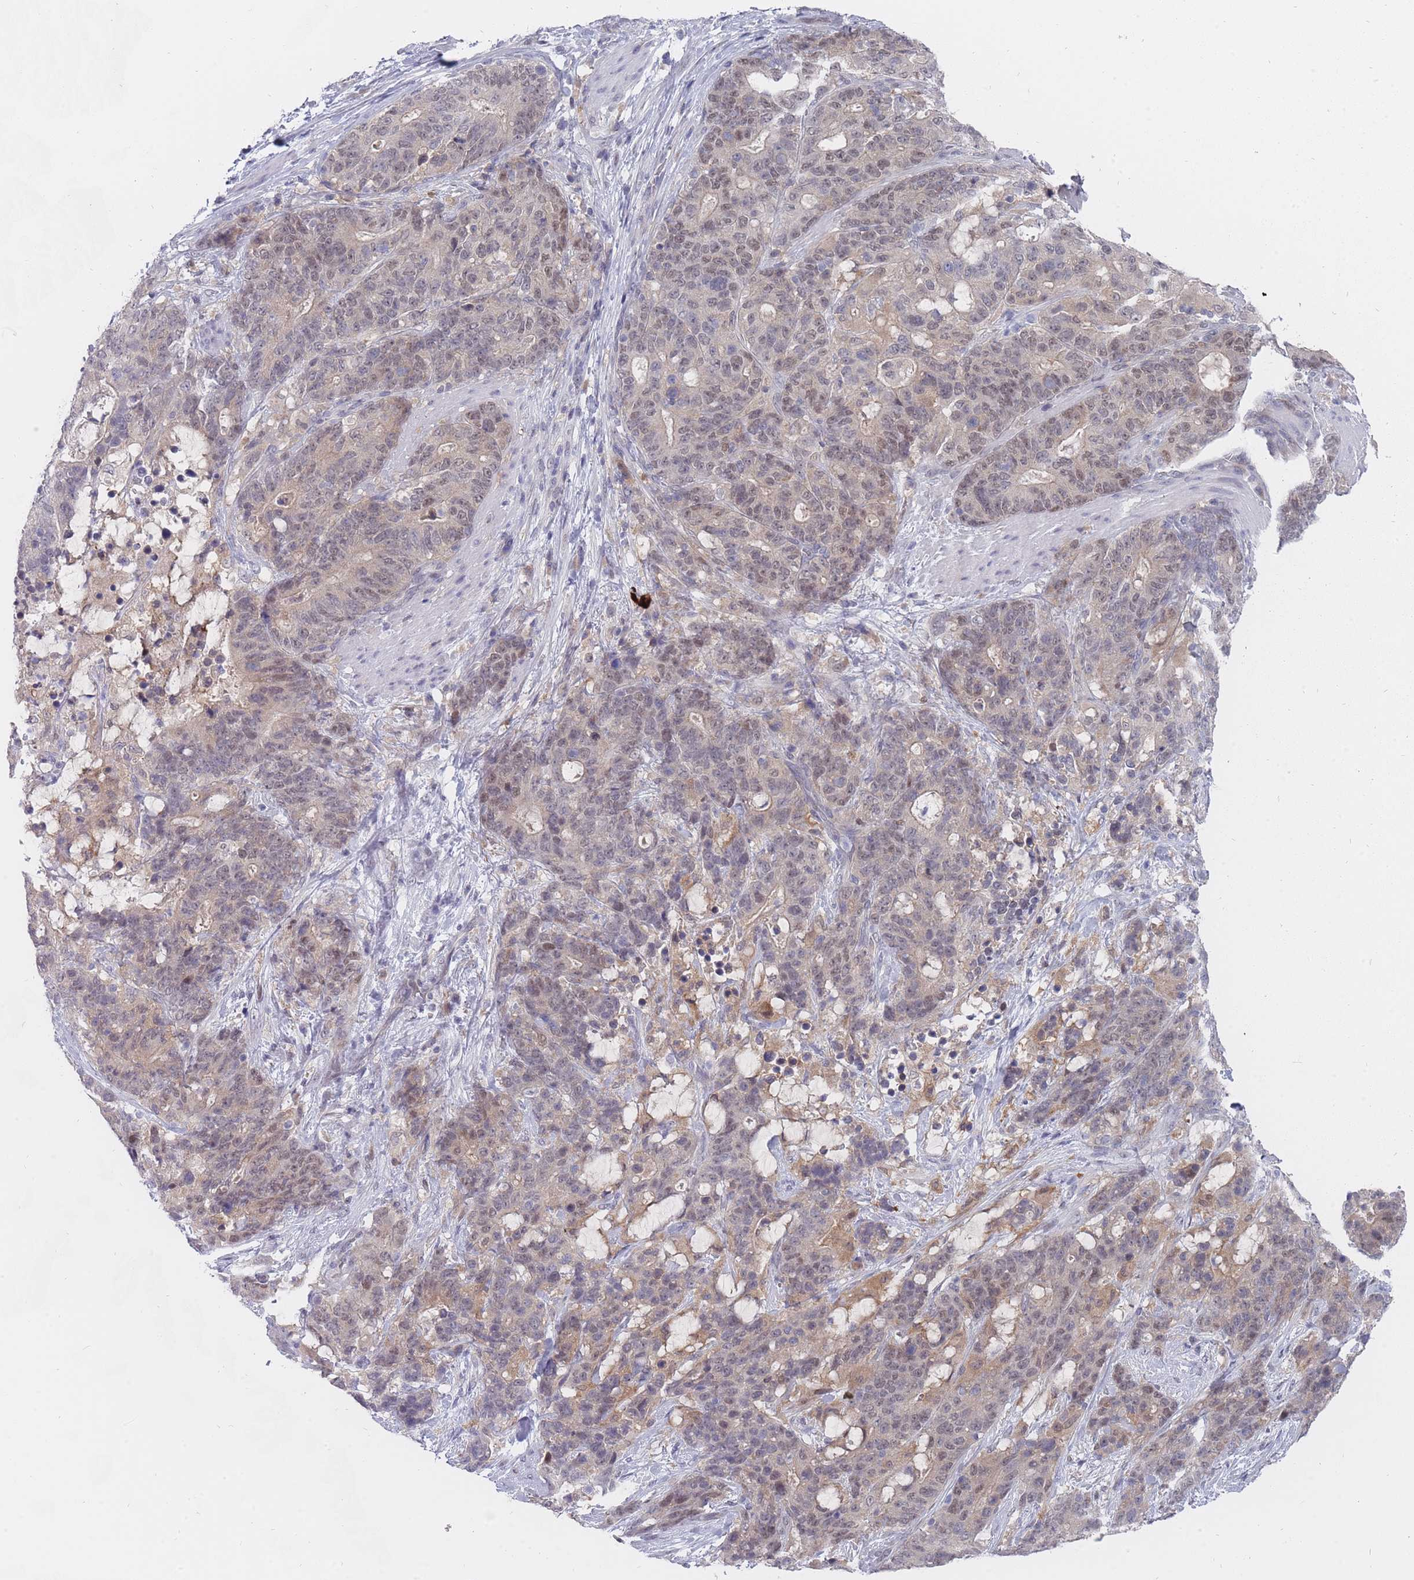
{"staining": {"intensity": "weak", "quantity": "<25%", "location": "nuclear"}, "tissue": "stomach cancer", "cell_type": "Tumor cells", "image_type": "cancer", "snomed": [{"axis": "morphology", "description": "Normal tissue, NOS"}, {"axis": "morphology", "description": "Adenocarcinoma, NOS"}, {"axis": "topography", "description": "Stomach"}], "caption": "Immunohistochemical staining of stomach cancer (adenocarcinoma) demonstrates no significant staining in tumor cells.", "gene": "GINS1", "patient": {"sex": "female", "age": 64}}